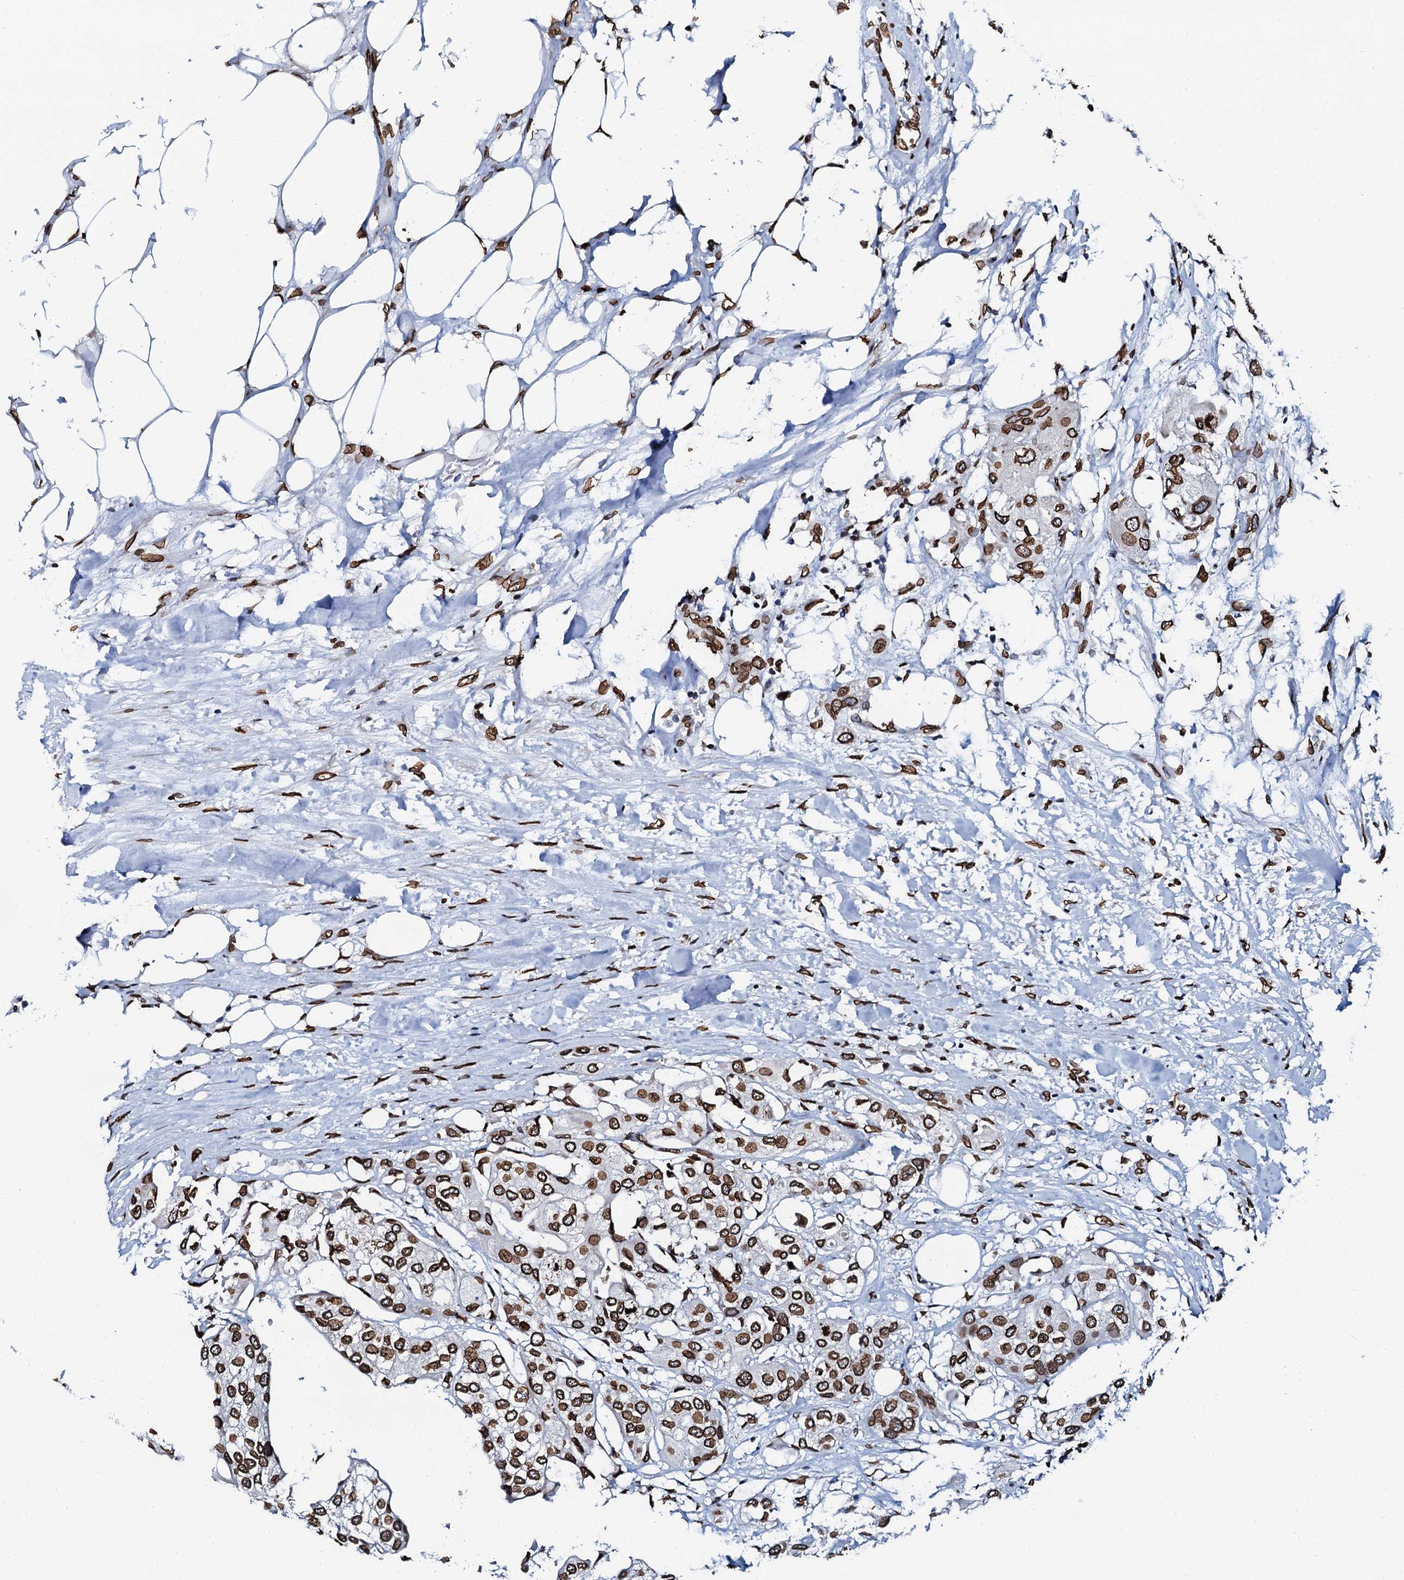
{"staining": {"intensity": "strong", "quantity": ">75%", "location": "cytoplasmic/membranous,nuclear"}, "tissue": "urothelial cancer", "cell_type": "Tumor cells", "image_type": "cancer", "snomed": [{"axis": "morphology", "description": "Urothelial carcinoma, High grade"}, {"axis": "topography", "description": "Urinary bladder"}], "caption": "An image showing strong cytoplasmic/membranous and nuclear positivity in approximately >75% of tumor cells in high-grade urothelial carcinoma, as visualized by brown immunohistochemical staining.", "gene": "KATNAL2", "patient": {"sex": "male", "age": 64}}